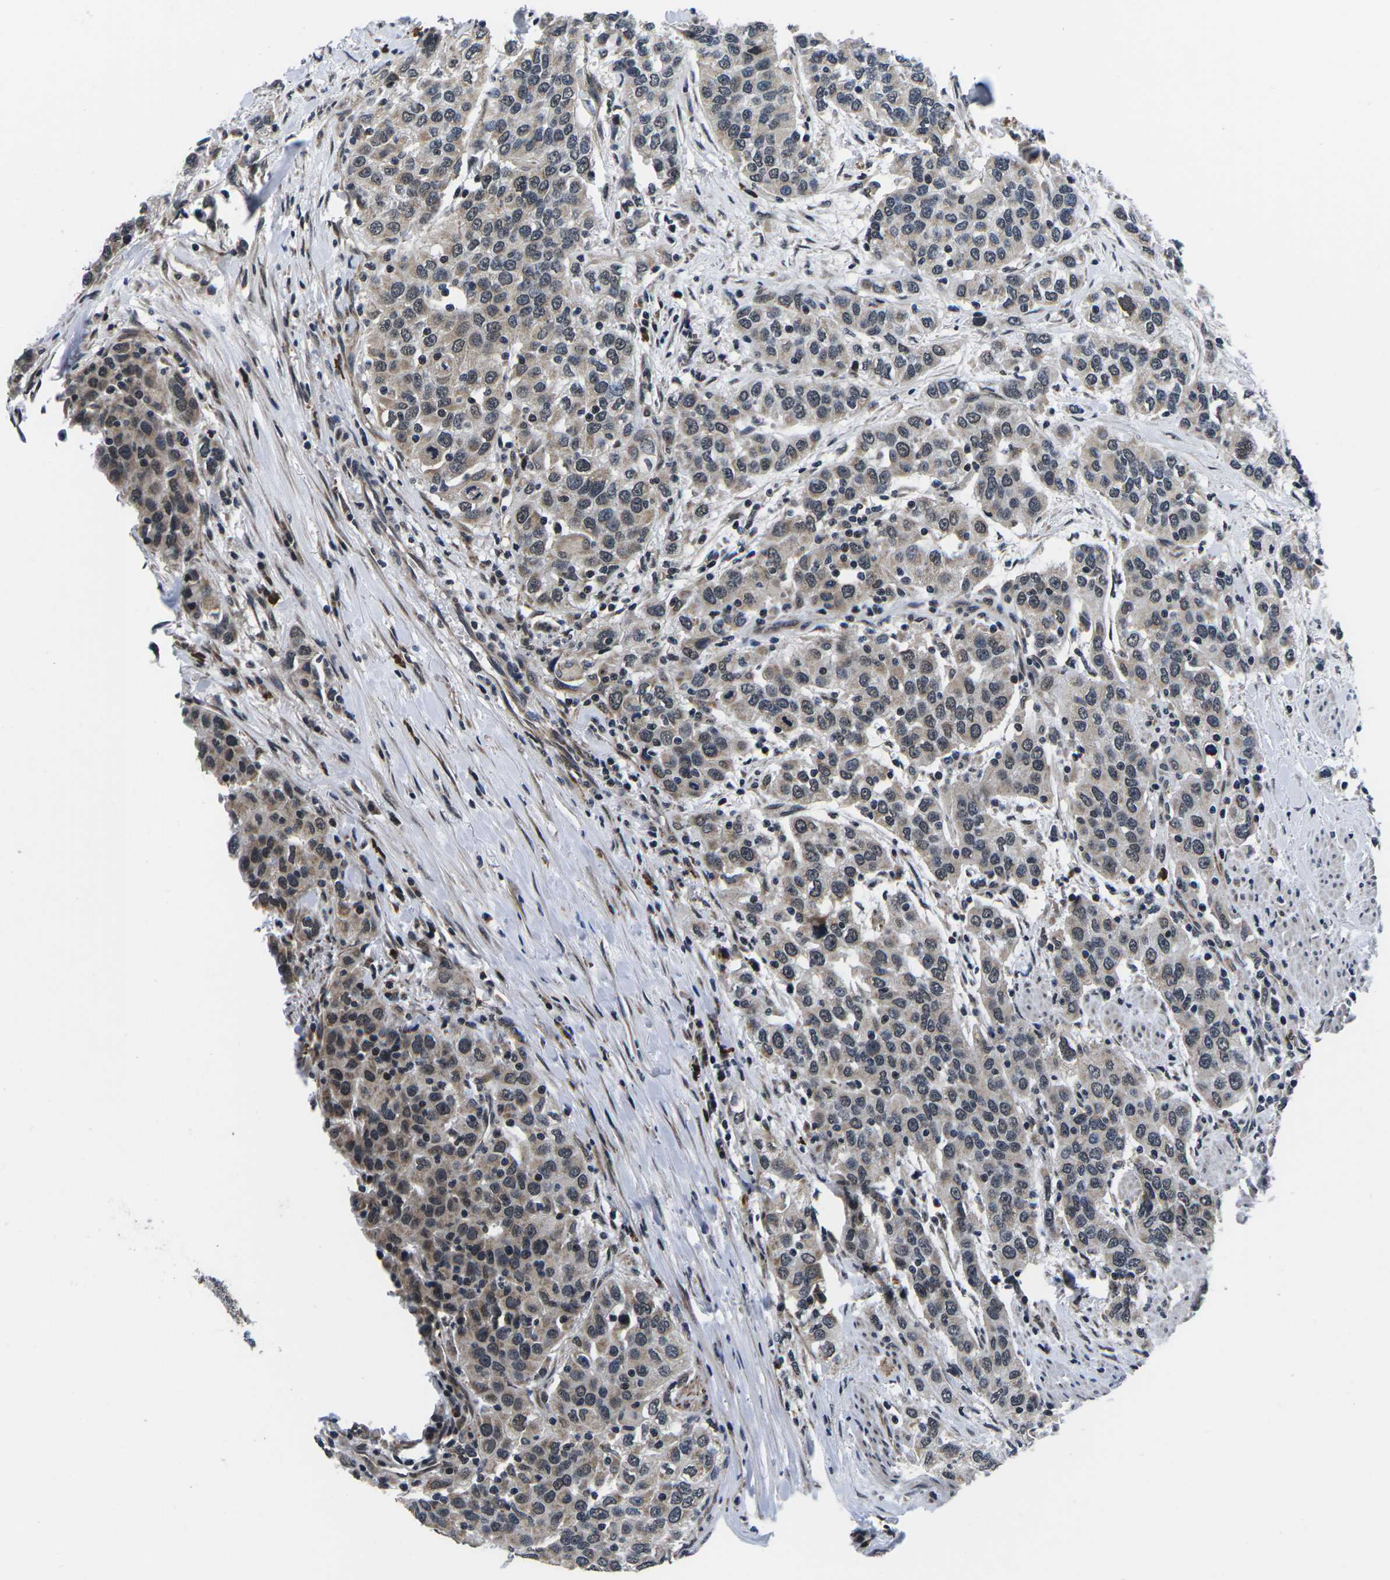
{"staining": {"intensity": "moderate", "quantity": "<25%", "location": "cytoplasmic/membranous,nuclear"}, "tissue": "urothelial cancer", "cell_type": "Tumor cells", "image_type": "cancer", "snomed": [{"axis": "morphology", "description": "Urothelial carcinoma, High grade"}, {"axis": "topography", "description": "Urinary bladder"}], "caption": "Human high-grade urothelial carcinoma stained for a protein (brown) shows moderate cytoplasmic/membranous and nuclear positive positivity in approximately <25% of tumor cells.", "gene": "CCNE1", "patient": {"sex": "female", "age": 80}}